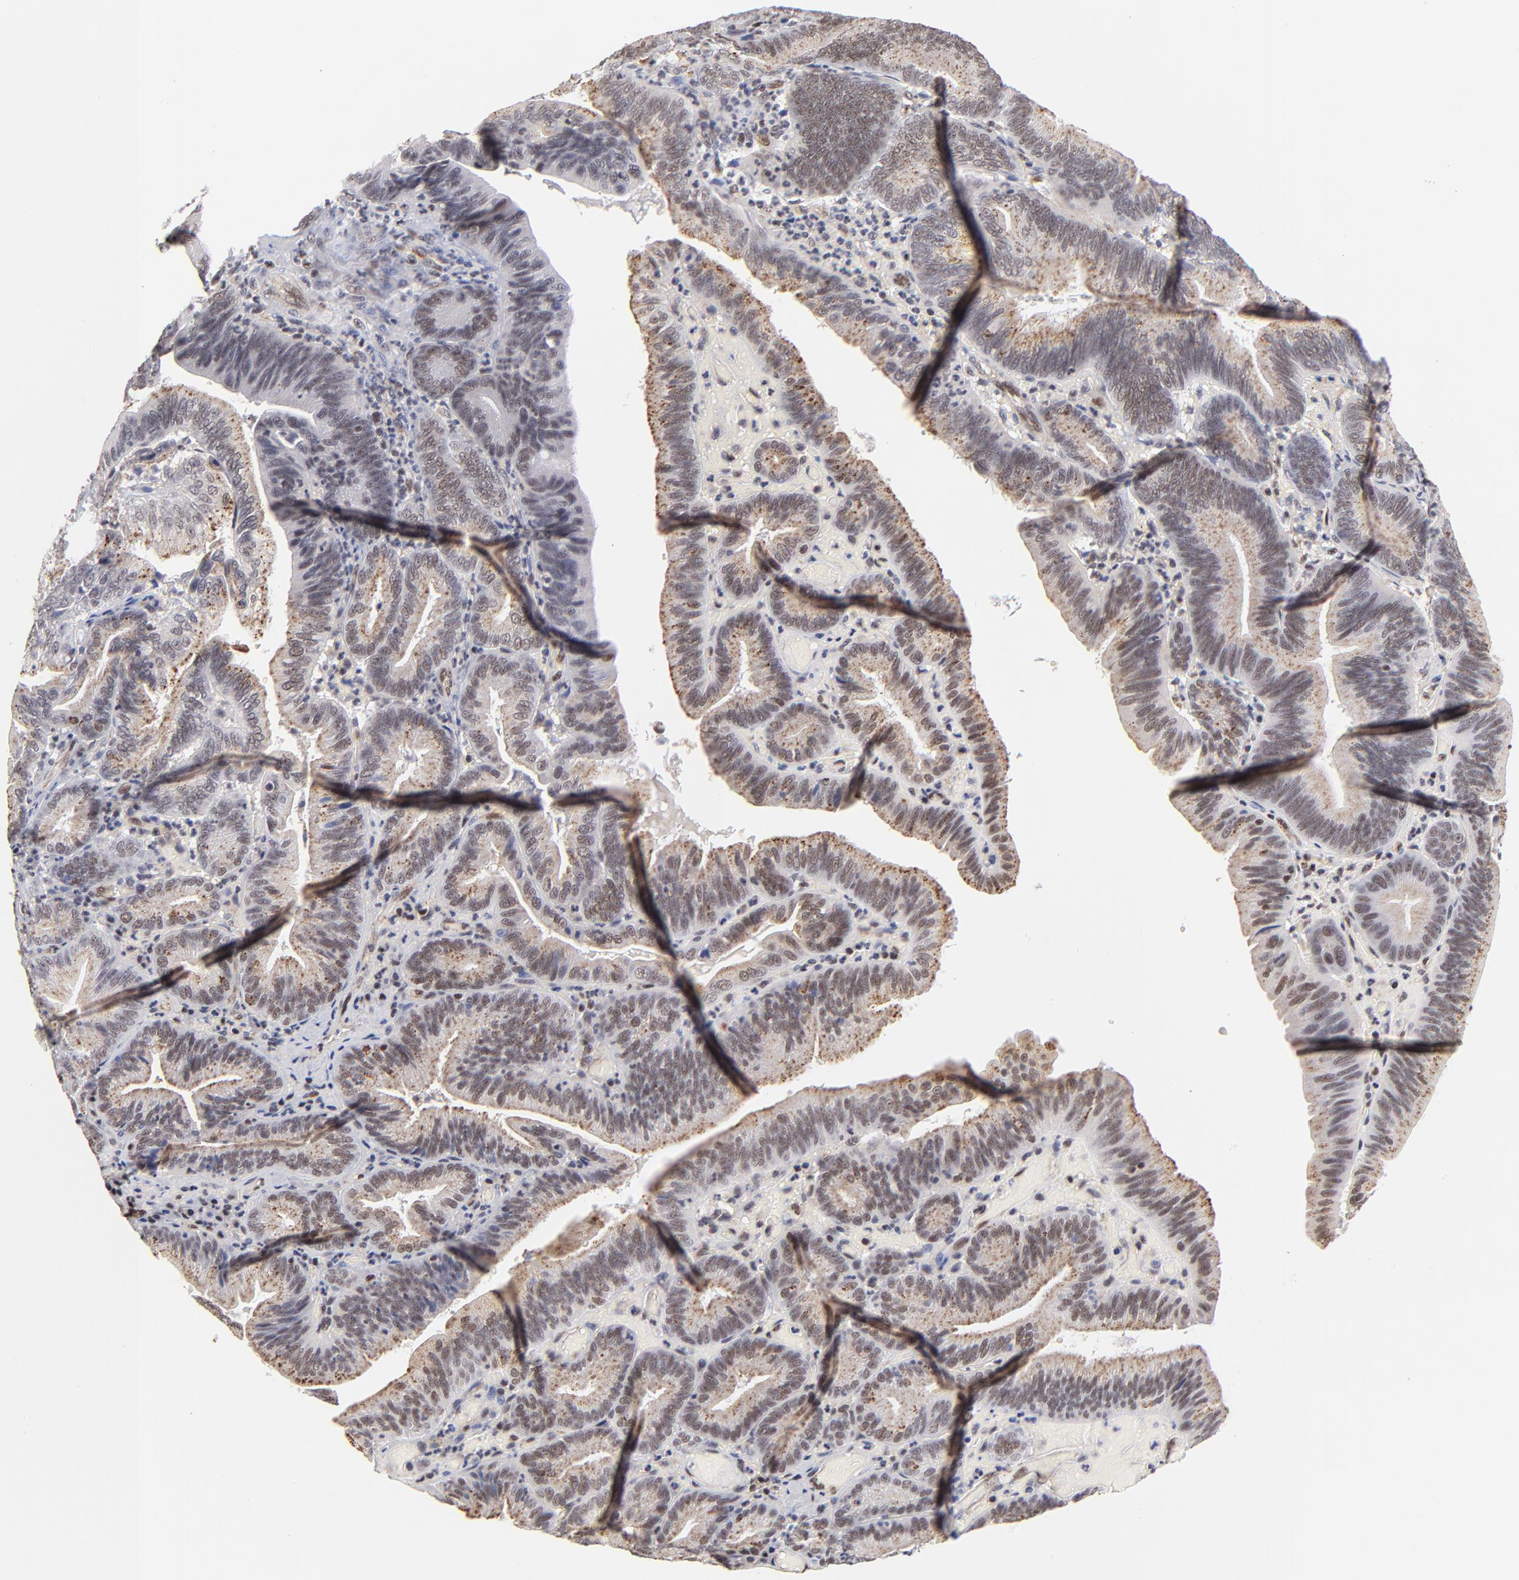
{"staining": {"intensity": "weak", "quantity": ">75%", "location": "nuclear"}, "tissue": "pancreatic cancer", "cell_type": "Tumor cells", "image_type": "cancer", "snomed": [{"axis": "morphology", "description": "Adenocarcinoma, NOS"}, {"axis": "topography", "description": "Pancreas"}], "caption": "A high-resolution photomicrograph shows IHC staining of adenocarcinoma (pancreatic), which demonstrates weak nuclear positivity in approximately >75% of tumor cells. (Stains: DAB in brown, nuclei in blue, Microscopy: brightfield microscopy at high magnification).", "gene": "GABPA", "patient": {"sex": "male", "age": 82}}